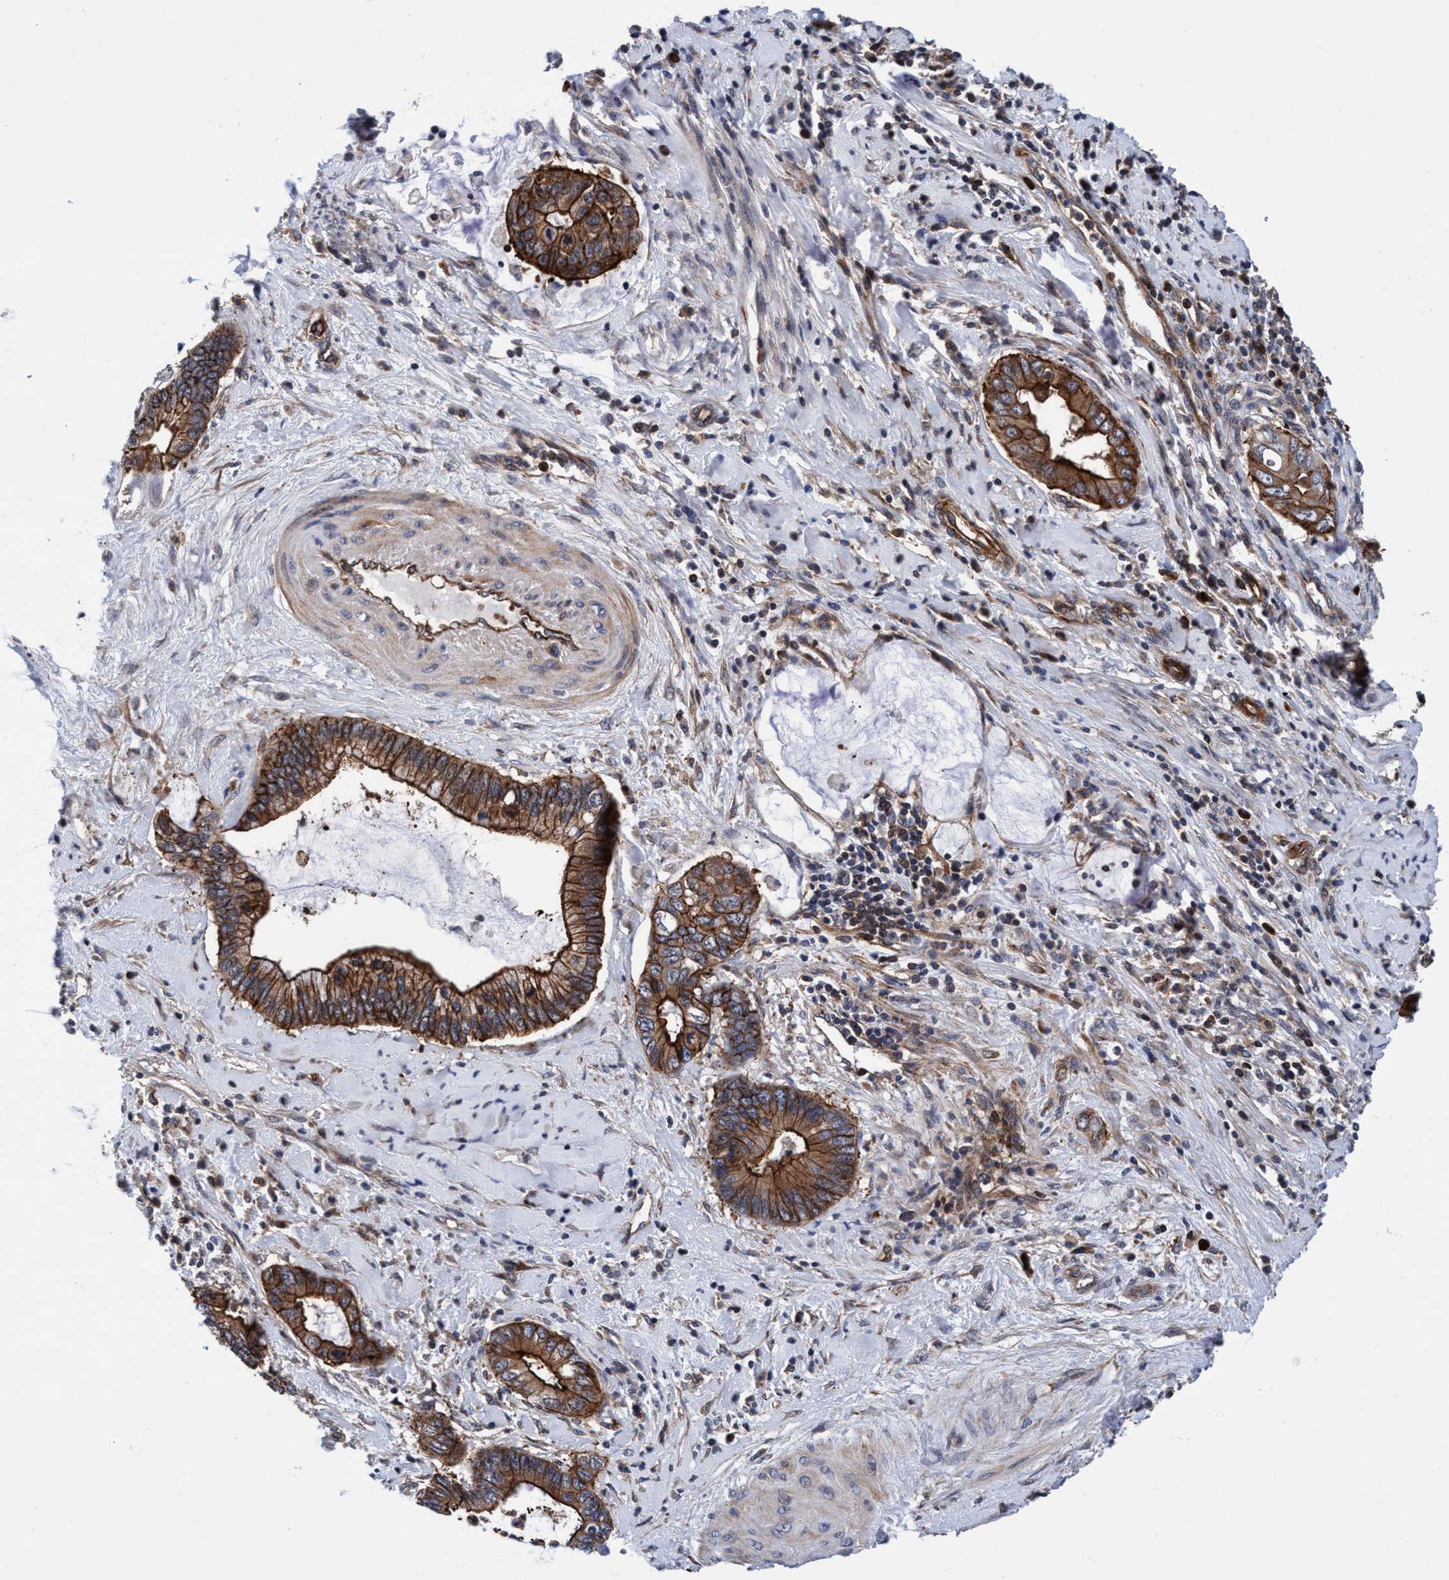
{"staining": {"intensity": "strong", "quantity": ">75%", "location": "cytoplasmic/membranous"}, "tissue": "cervical cancer", "cell_type": "Tumor cells", "image_type": "cancer", "snomed": [{"axis": "morphology", "description": "Adenocarcinoma, NOS"}, {"axis": "topography", "description": "Cervix"}], "caption": "Immunohistochemistry of cervical cancer (adenocarcinoma) shows high levels of strong cytoplasmic/membranous expression in about >75% of tumor cells.", "gene": "MCM3AP", "patient": {"sex": "female", "age": 44}}